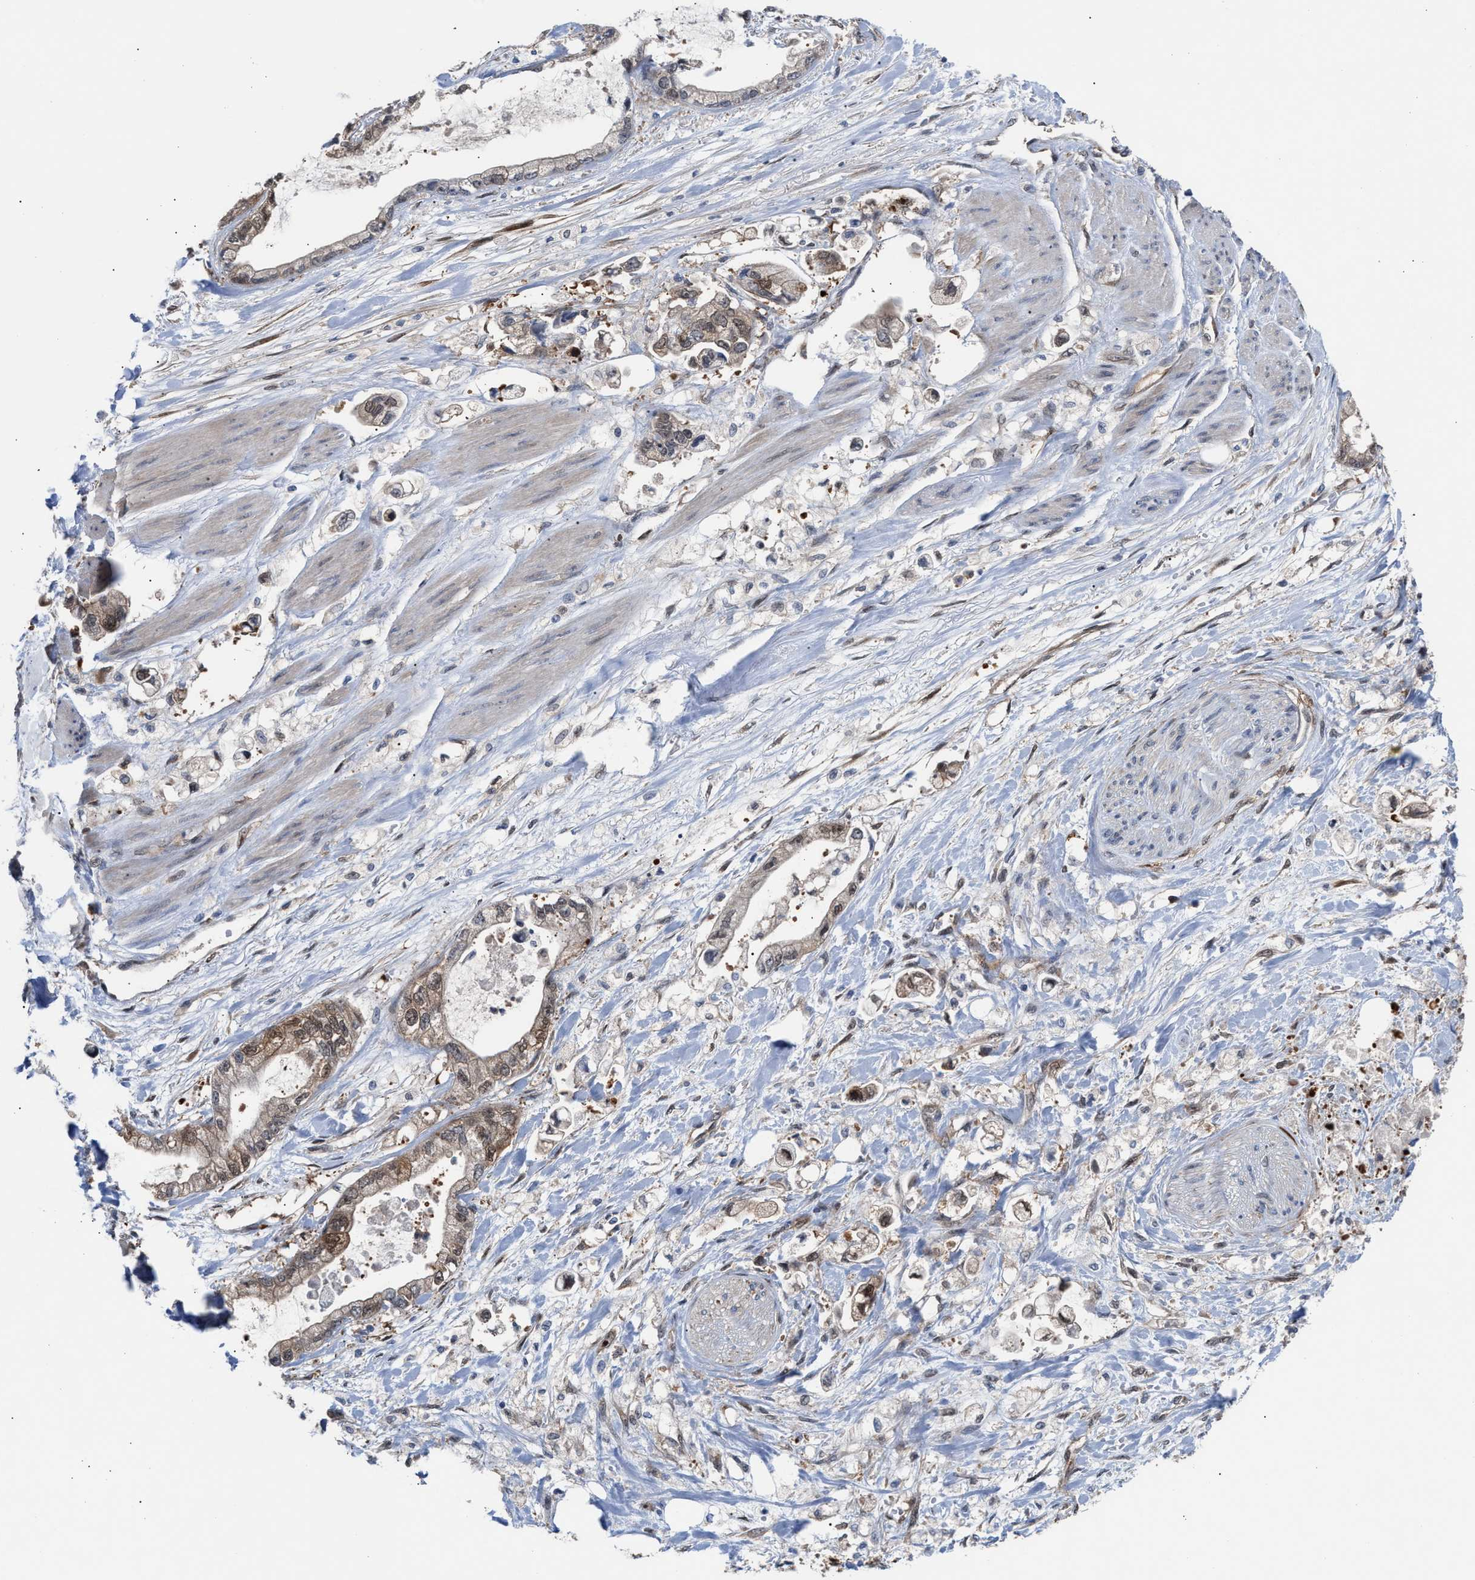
{"staining": {"intensity": "weak", "quantity": "25%-75%", "location": "cytoplasmic/membranous"}, "tissue": "stomach cancer", "cell_type": "Tumor cells", "image_type": "cancer", "snomed": [{"axis": "morphology", "description": "Normal tissue, NOS"}, {"axis": "morphology", "description": "Adenocarcinoma, NOS"}, {"axis": "topography", "description": "Stomach"}], "caption": "Immunohistochemistry of stomach cancer (adenocarcinoma) exhibits low levels of weak cytoplasmic/membranous staining in about 25%-75% of tumor cells.", "gene": "TP53I3", "patient": {"sex": "male", "age": 62}}